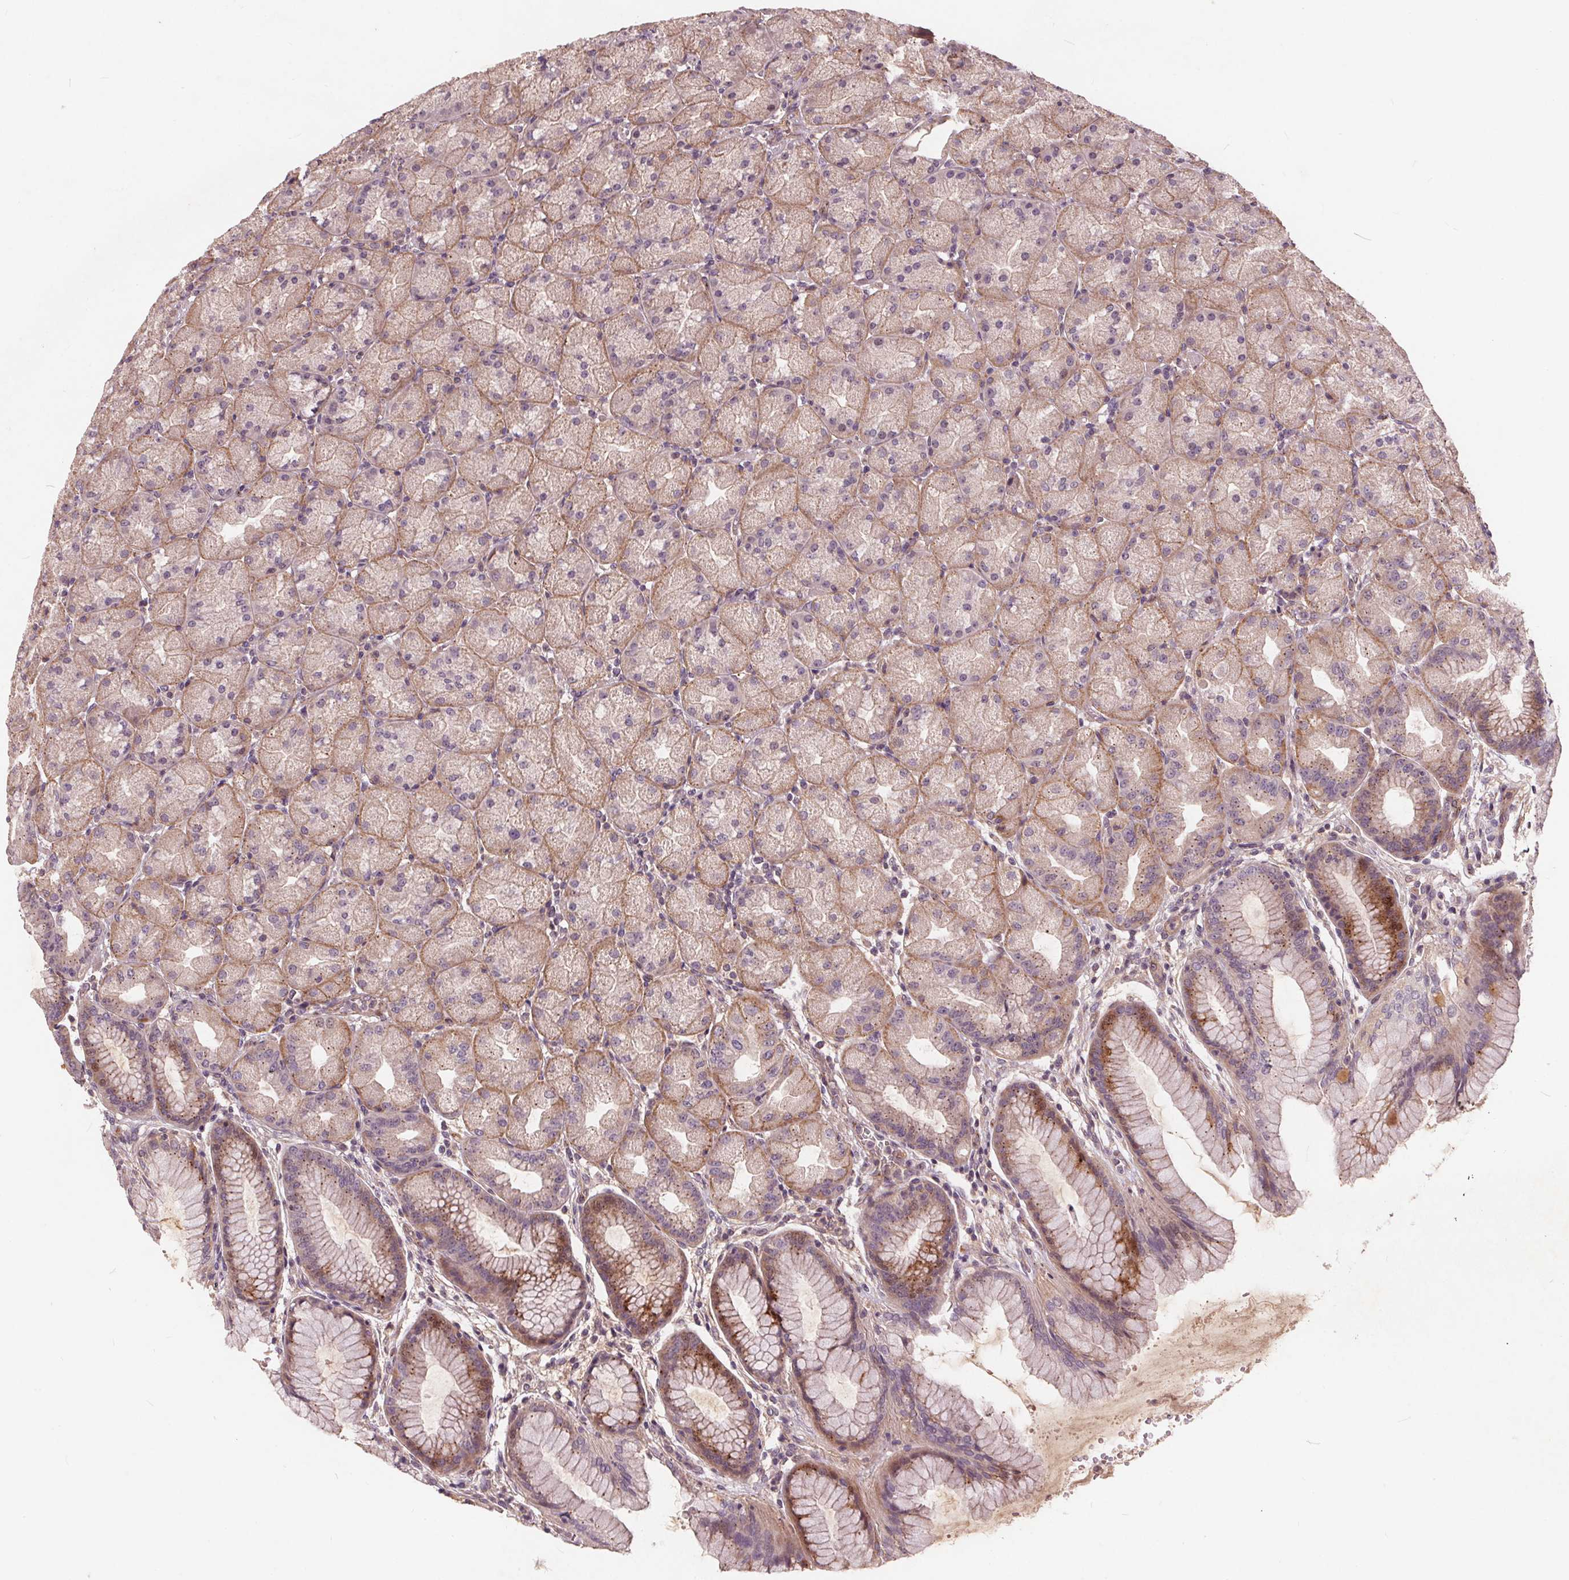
{"staining": {"intensity": "weak", "quantity": "25%-75%", "location": "cytoplasmic/membranous"}, "tissue": "stomach", "cell_type": "Glandular cells", "image_type": "normal", "snomed": [{"axis": "morphology", "description": "Normal tissue, NOS"}, {"axis": "topography", "description": "Stomach, upper"}, {"axis": "topography", "description": "Stomach"}], "caption": "Immunohistochemical staining of unremarkable human stomach shows weak cytoplasmic/membranous protein staining in about 25%-75% of glandular cells. The staining was performed using DAB to visualize the protein expression in brown, while the nuclei were stained in blue with hematoxylin (Magnification: 20x).", "gene": "CSNK1G2", "patient": {"sex": "male", "age": 48}}